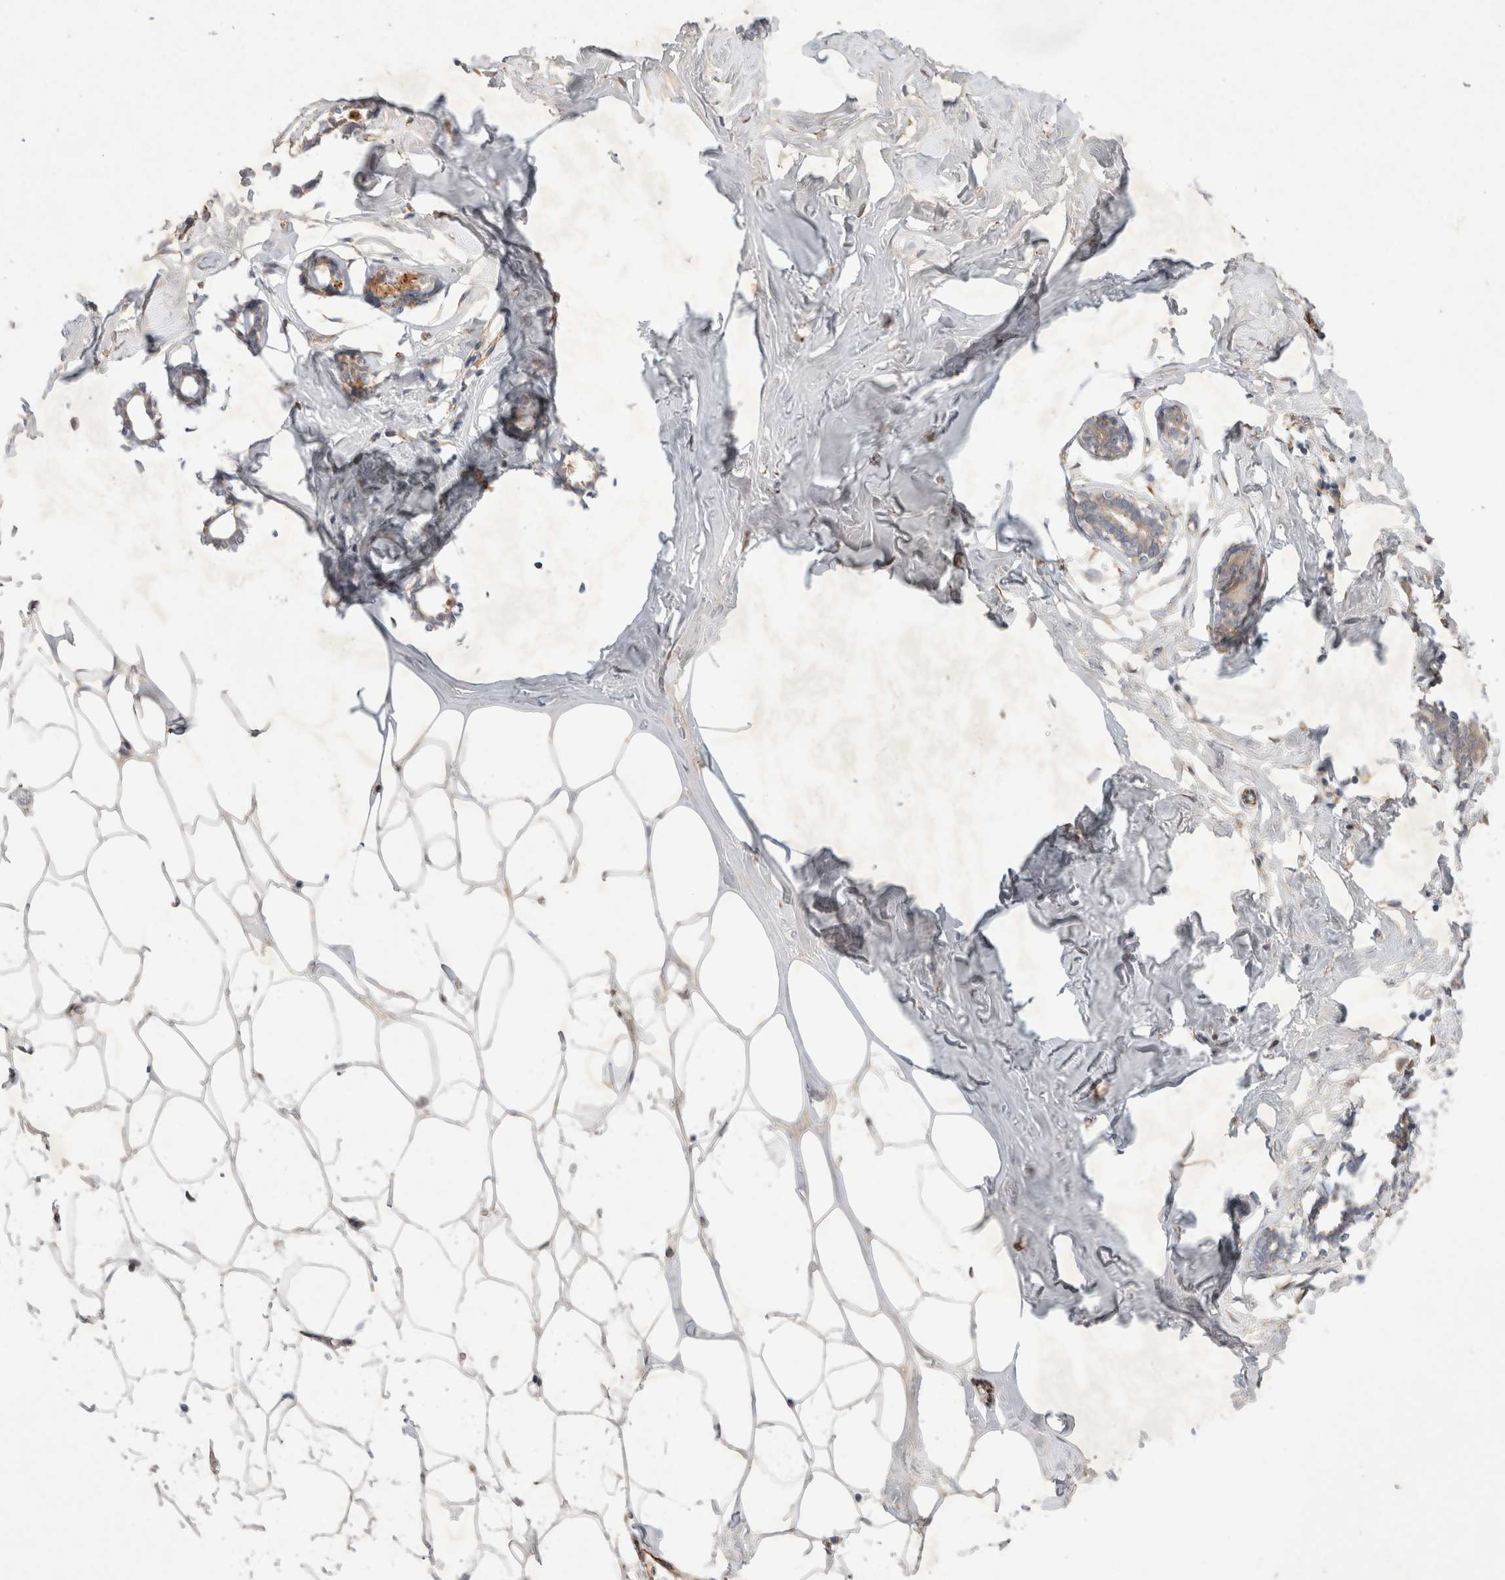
{"staining": {"intensity": "moderate", "quantity": "25%-75%", "location": "cytoplasmic/membranous"}, "tissue": "adipose tissue", "cell_type": "Adipocytes", "image_type": "normal", "snomed": [{"axis": "morphology", "description": "Normal tissue, NOS"}, {"axis": "morphology", "description": "Fibrosis, NOS"}, {"axis": "topography", "description": "Breast"}, {"axis": "topography", "description": "Adipose tissue"}], "caption": "A brown stain highlights moderate cytoplasmic/membranous positivity of a protein in adipocytes of unremarkable human adipose tissue. The staining was performed using DAB (3,3'-diaminobenzidine) to visualize the protein expression in brown, while the nuclei were stained in blue with hematoxylin (Magnification: 20x).", "gene": "NMU", "patient": {"sex": "female", "age": 39}}